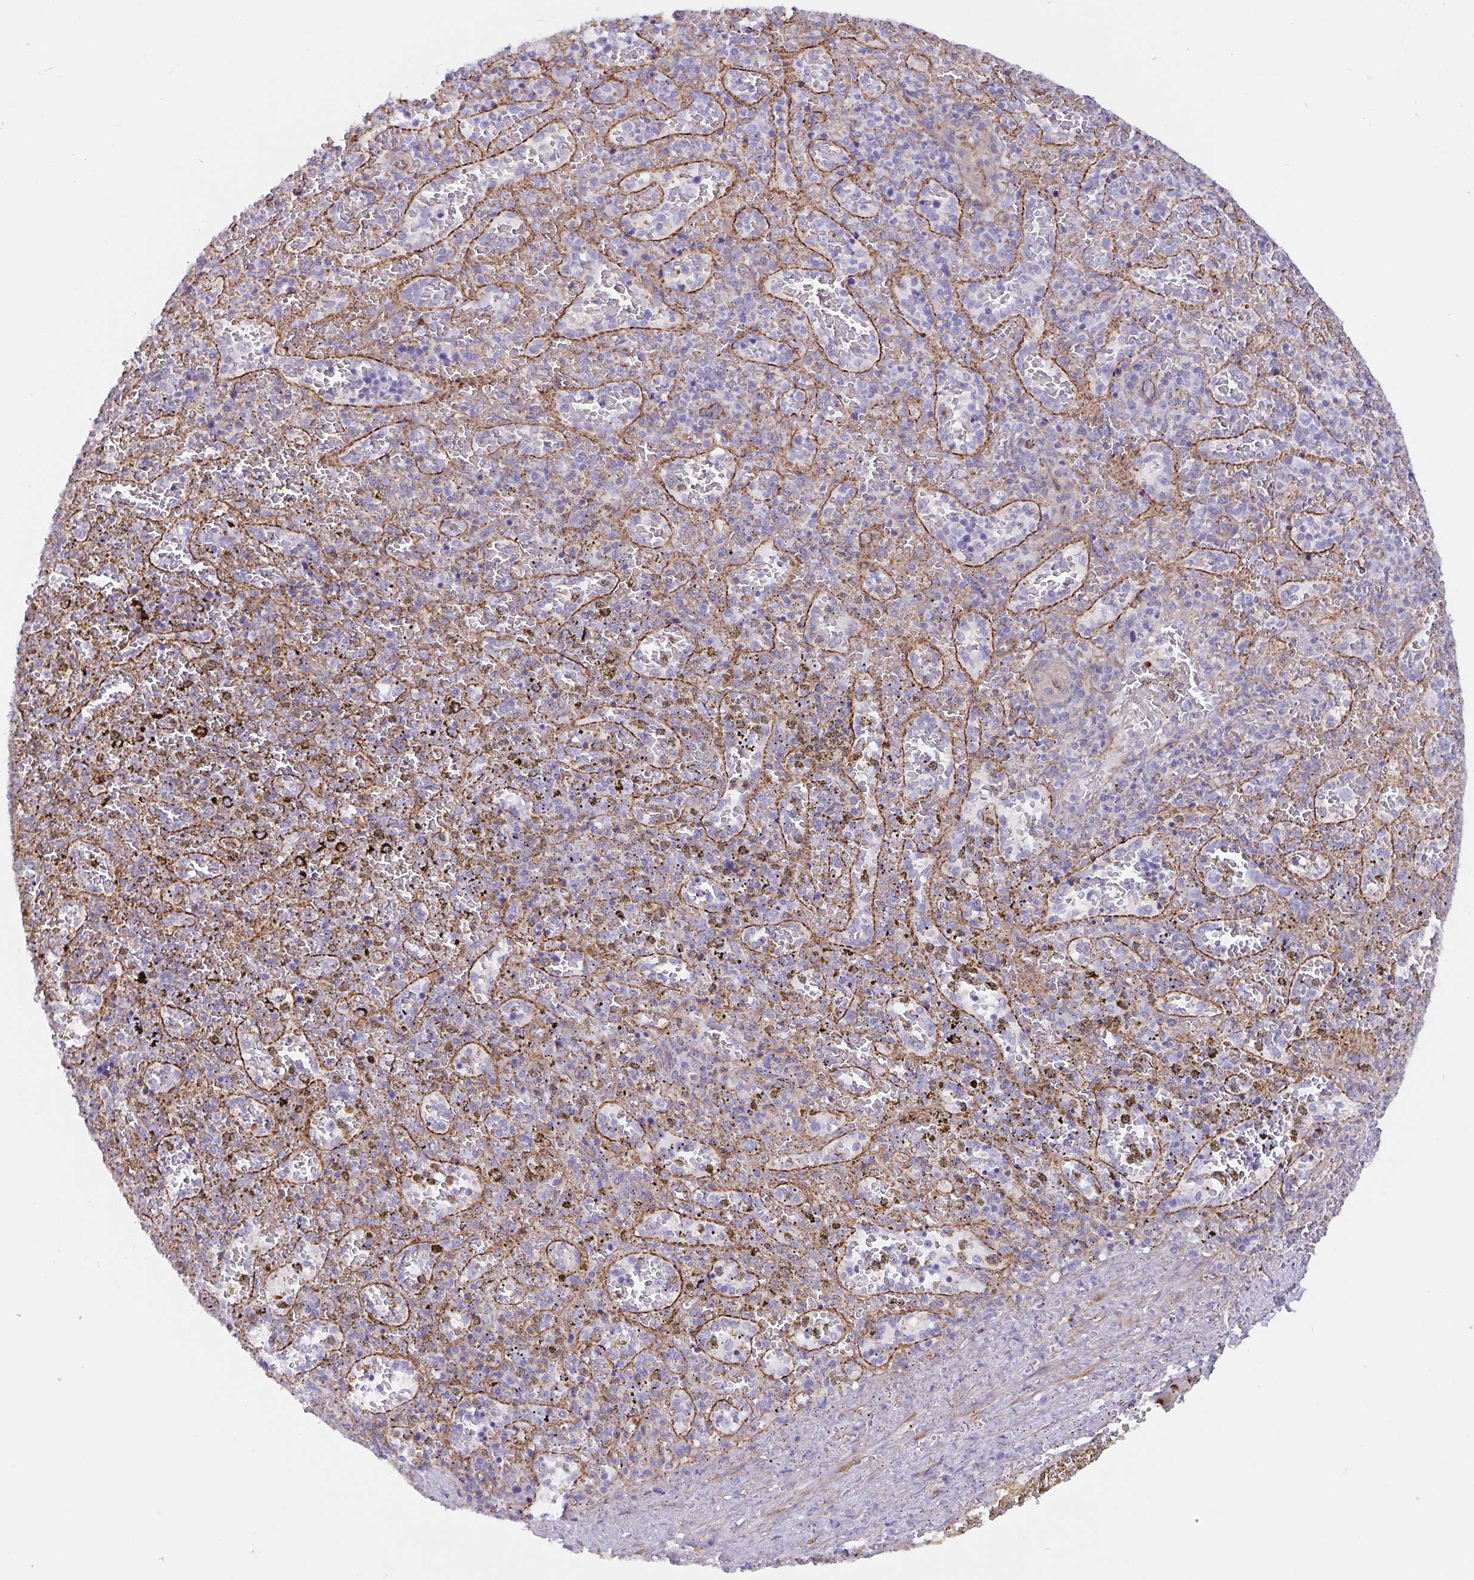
{"staining": {"intensity": "negative", "quantity": "none", "location": "none"}, "tissue": "spleen", "cell_type": "Cells in red pulp", "image_type": "normal", "snomed": [{"axis": "morphology", "description": "Normal tissue, NOS"}, {"axis": "topography", "description": "Spleen"}], "caption": "Human spleen stained for a protein using IHC exhibits no expression in cells in red pulp.", "gene": "TRAM2", "patient": {"sex": "female", "age": 50}}